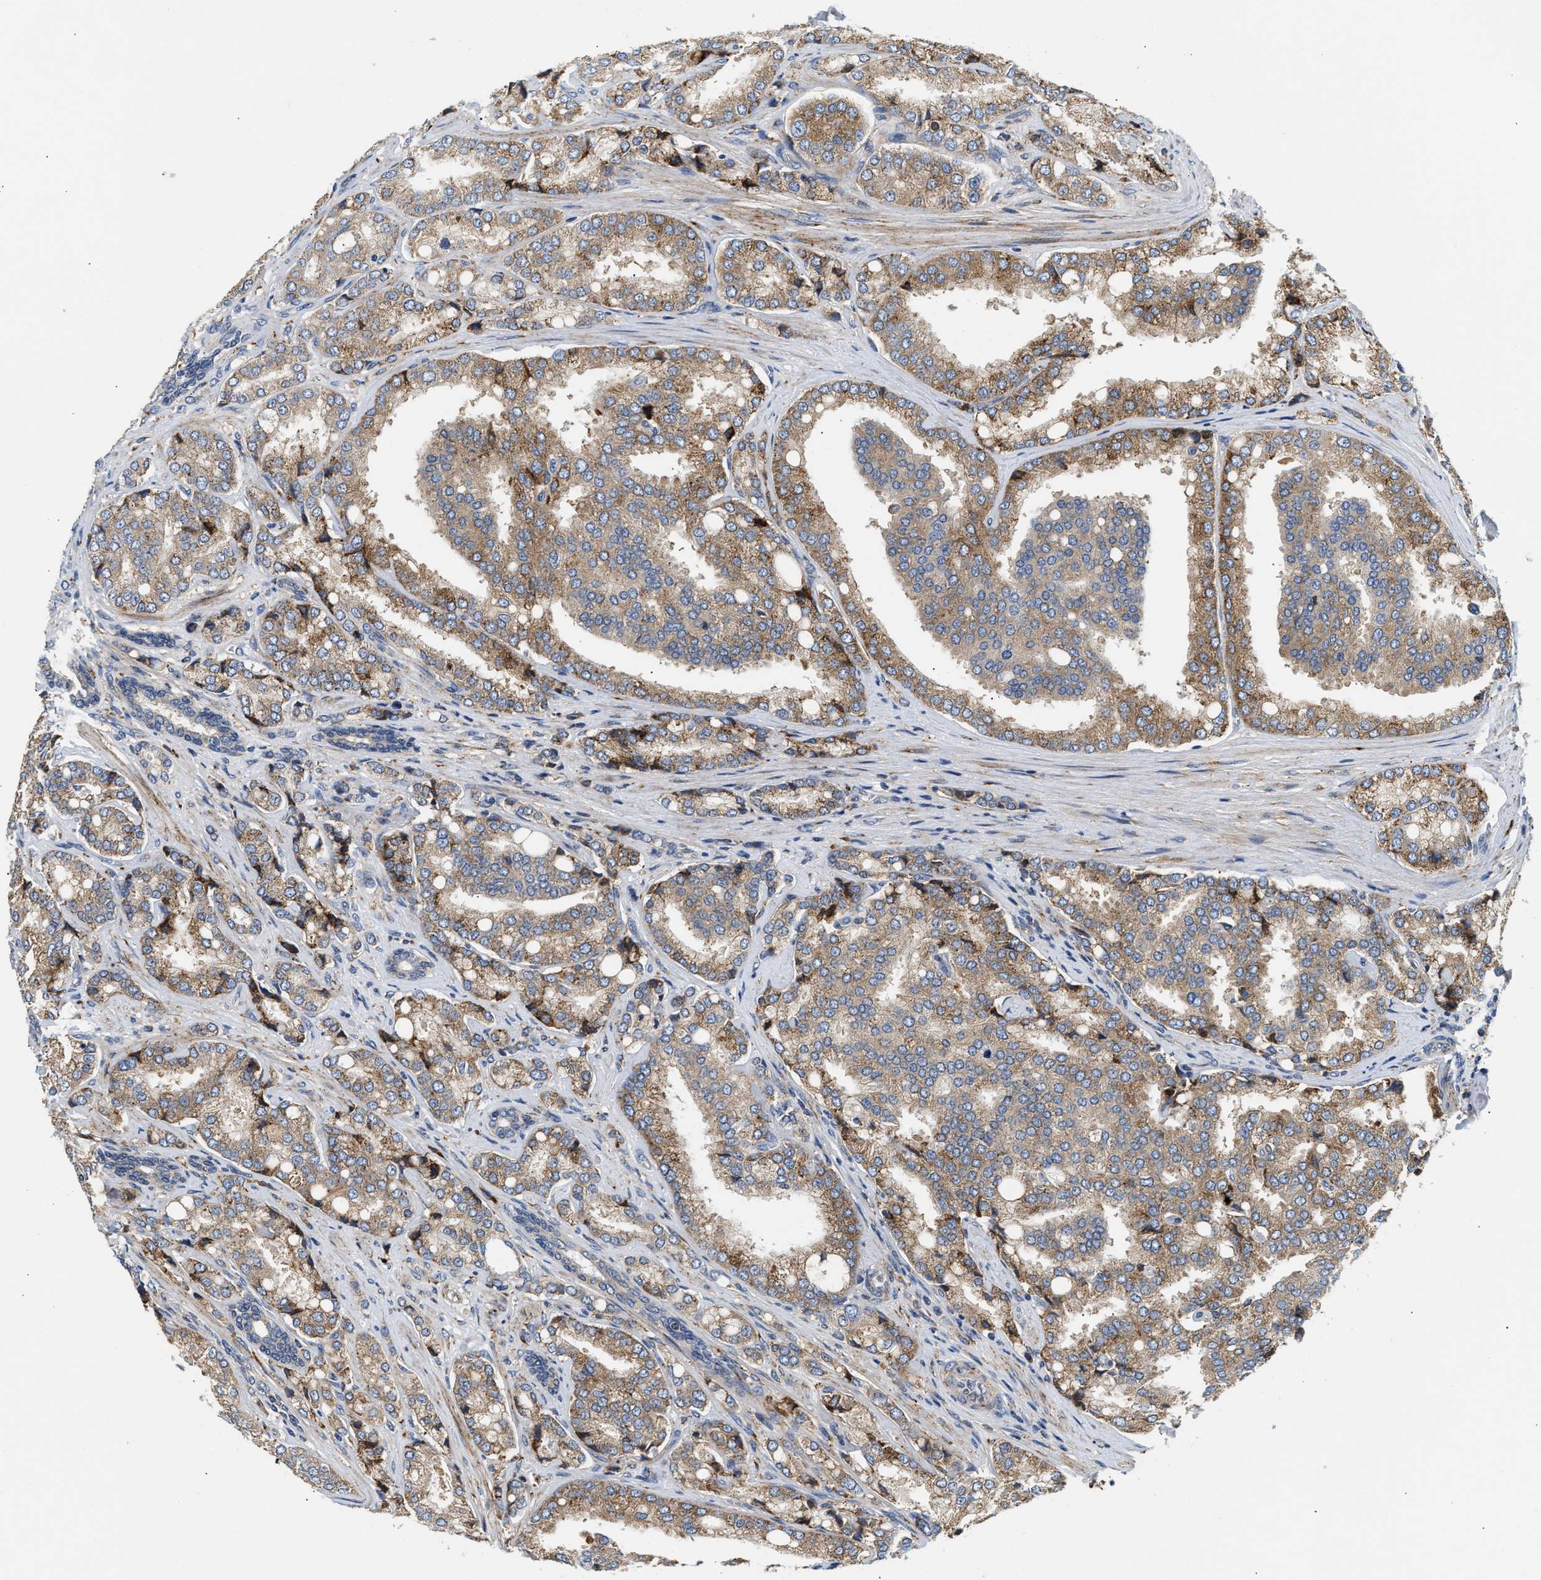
{"staining": {"intensity": "moderate", "quantity": ">75%", "location": "cytoplasmic/membranous"}, "tissue": "prostate cancer", "cell_type": "Tumor cells", "image_type": "cancer", "snomed": [{"axis": "morphology", "description": "Adenocarcinoma, High grade"}, {"axis": "topography", "description": "Prostate"}], "caption": "This photomicrograph reveals immunohistochemistry staining of human high-grade adenocarcinoma (prostate), with medium moderate cytoplasmic/membranous positivity in approximately >75% of tumor cells.", "gene": "AMZ1", "patient": {"sex": "male", "age": 50}}